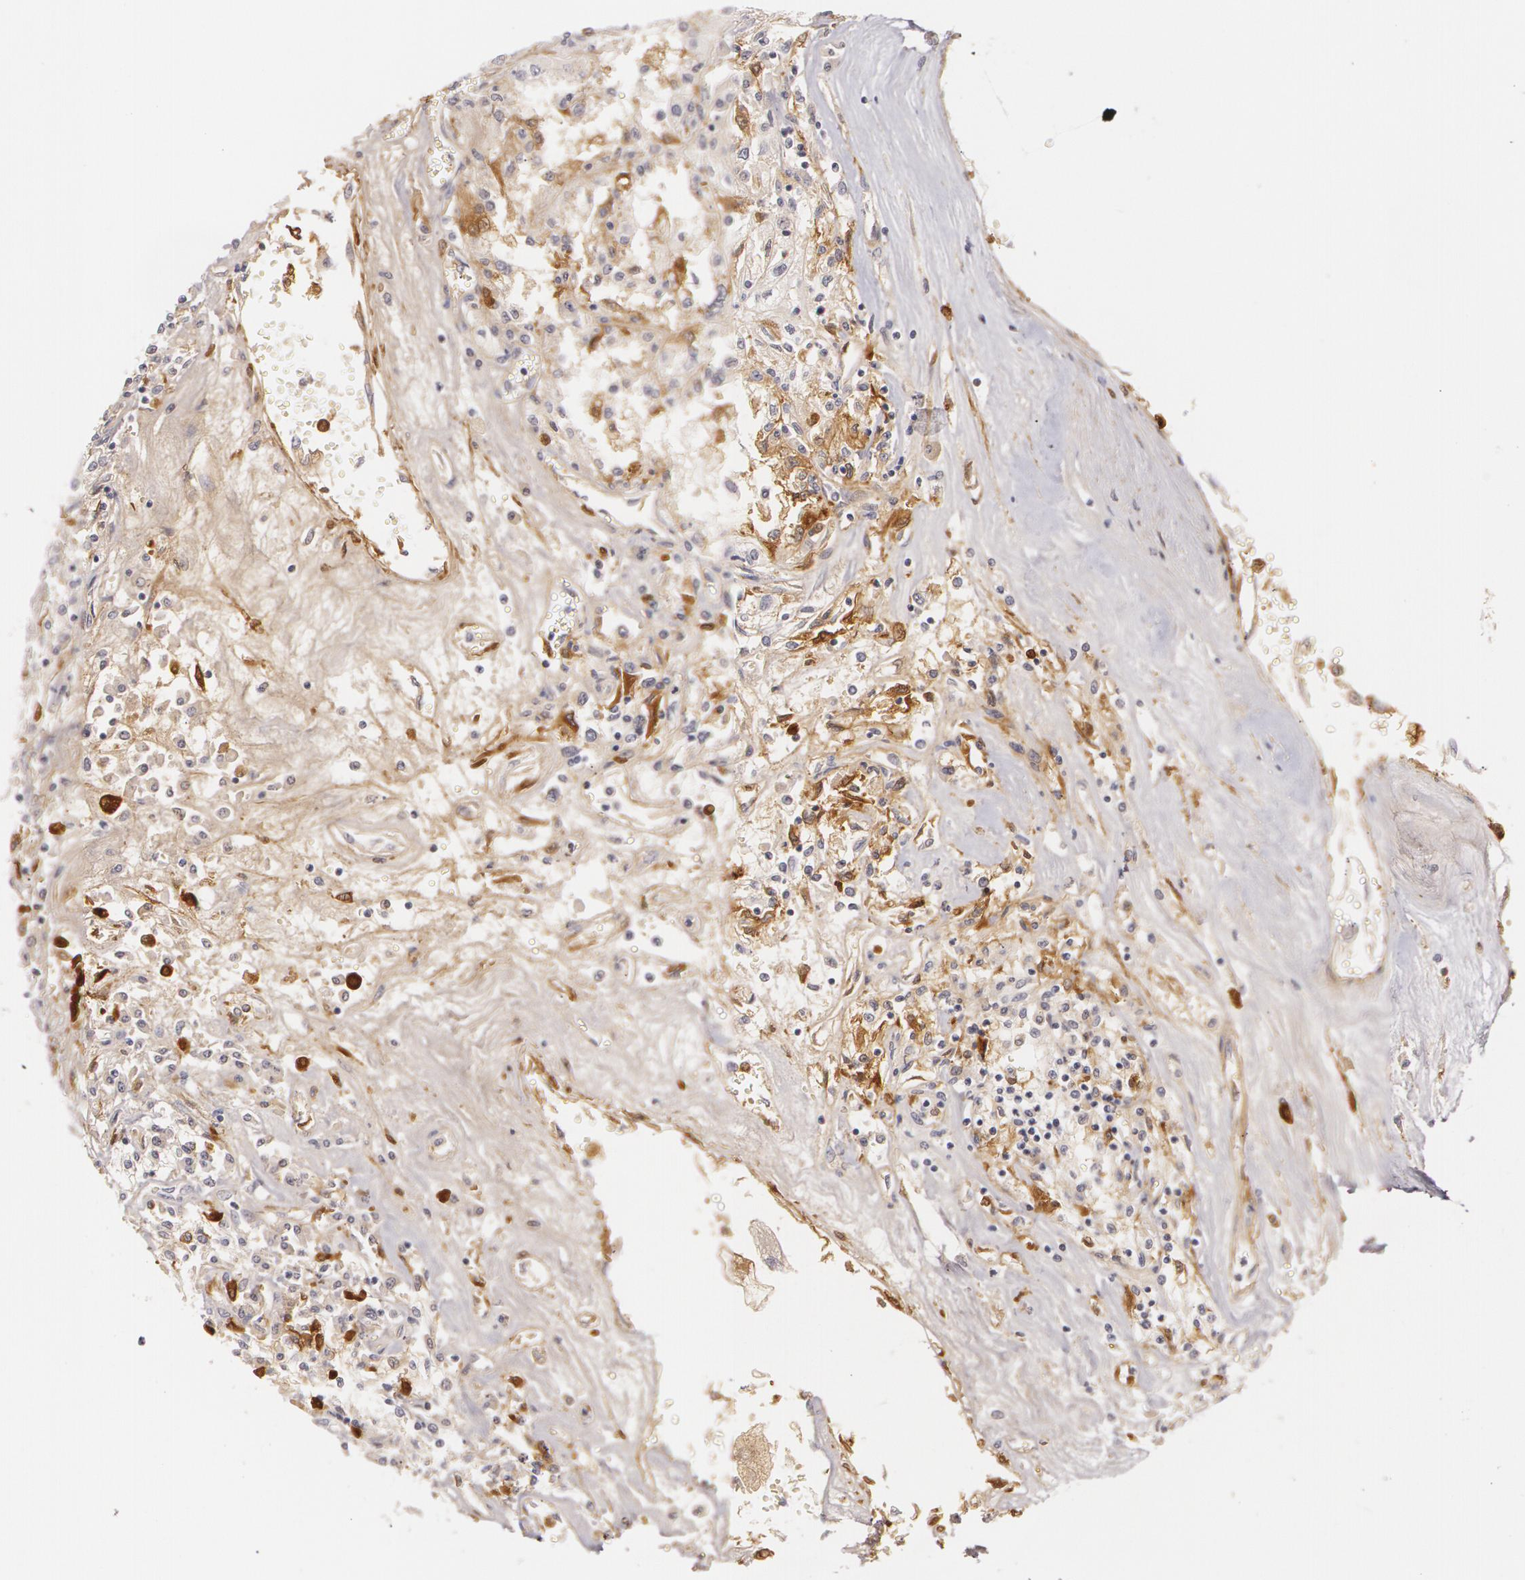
{"staining": {"intensity": "weak", "quantity": "<25%", "location": "cytoplasmic/membranous"}, "tissue": "renal cancer", "cell_type": "Tumor cells", "image_type": "cancer", "snomed": [{"axis": "morphology", "description": "Adenocarcinoma, NOS"}, {"axis": "topography", "description": "Kidney"}], "caption": "There is no significant expression in tumor cells of renal cancer.", "gene": "LBP", "patient": {"sex": "male", "age": 78}}